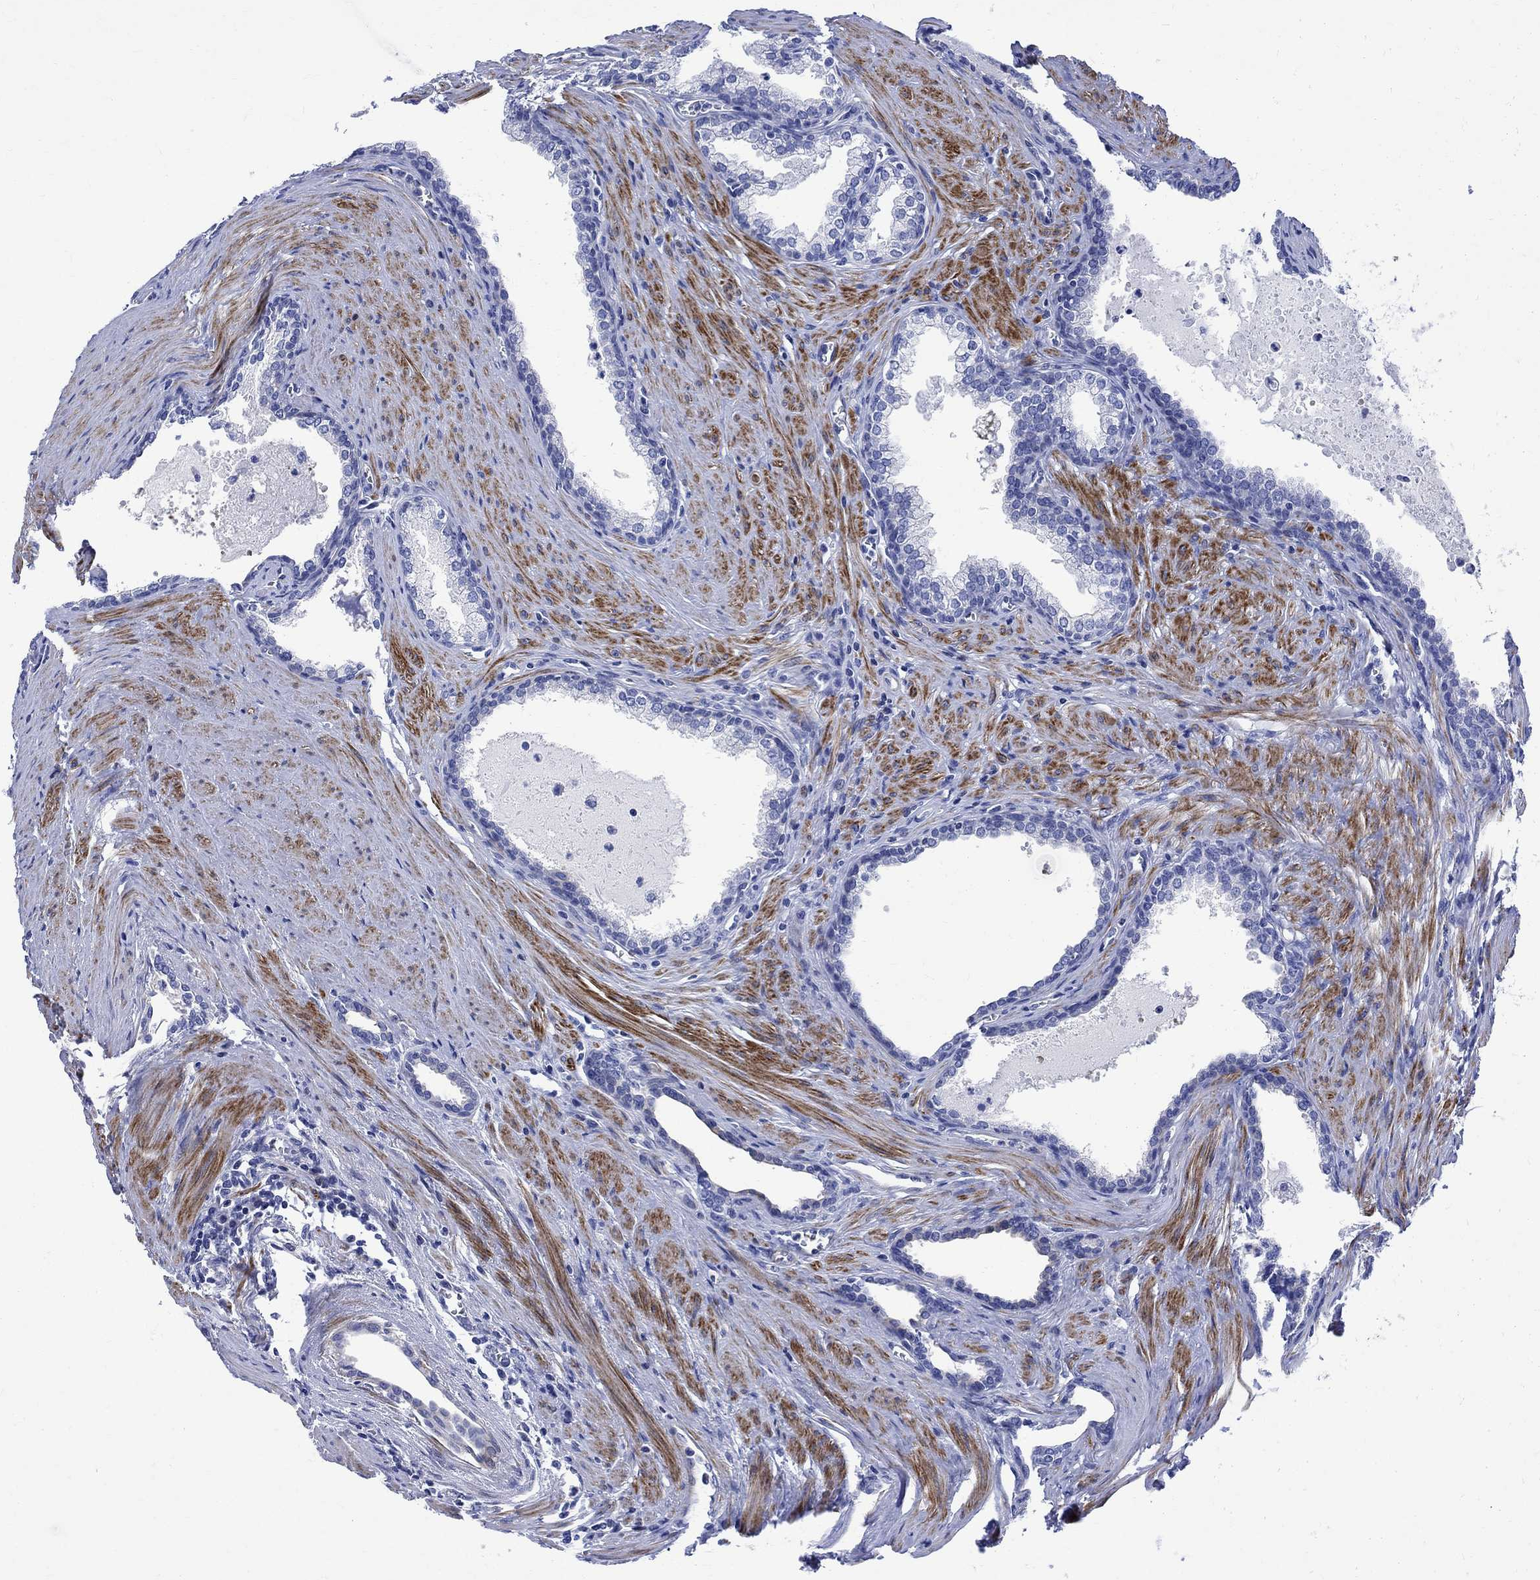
{"staining": {"intensity": "negative", "quantity": "none", "location": "none"}, "tissue": "prostate cancer", "cell_type": "Tumor cells", "image_type": "cancer", "snomed": [{"axis": "morphology", "description": "Adenocarcinoma, NOS"}, {"axis": "topography", "description": "Prostate"}], "caption": "There is no significant positivity in tumor cells of adenocarcinoma (prostate). The staining was performed using DAB to visualize the protein expression in brown, while the nuclei were stained in blue with hematoxylin (Magnification: 20x).", "gene": "PARVB", "patient": {"sex": "male", "age": 66}}